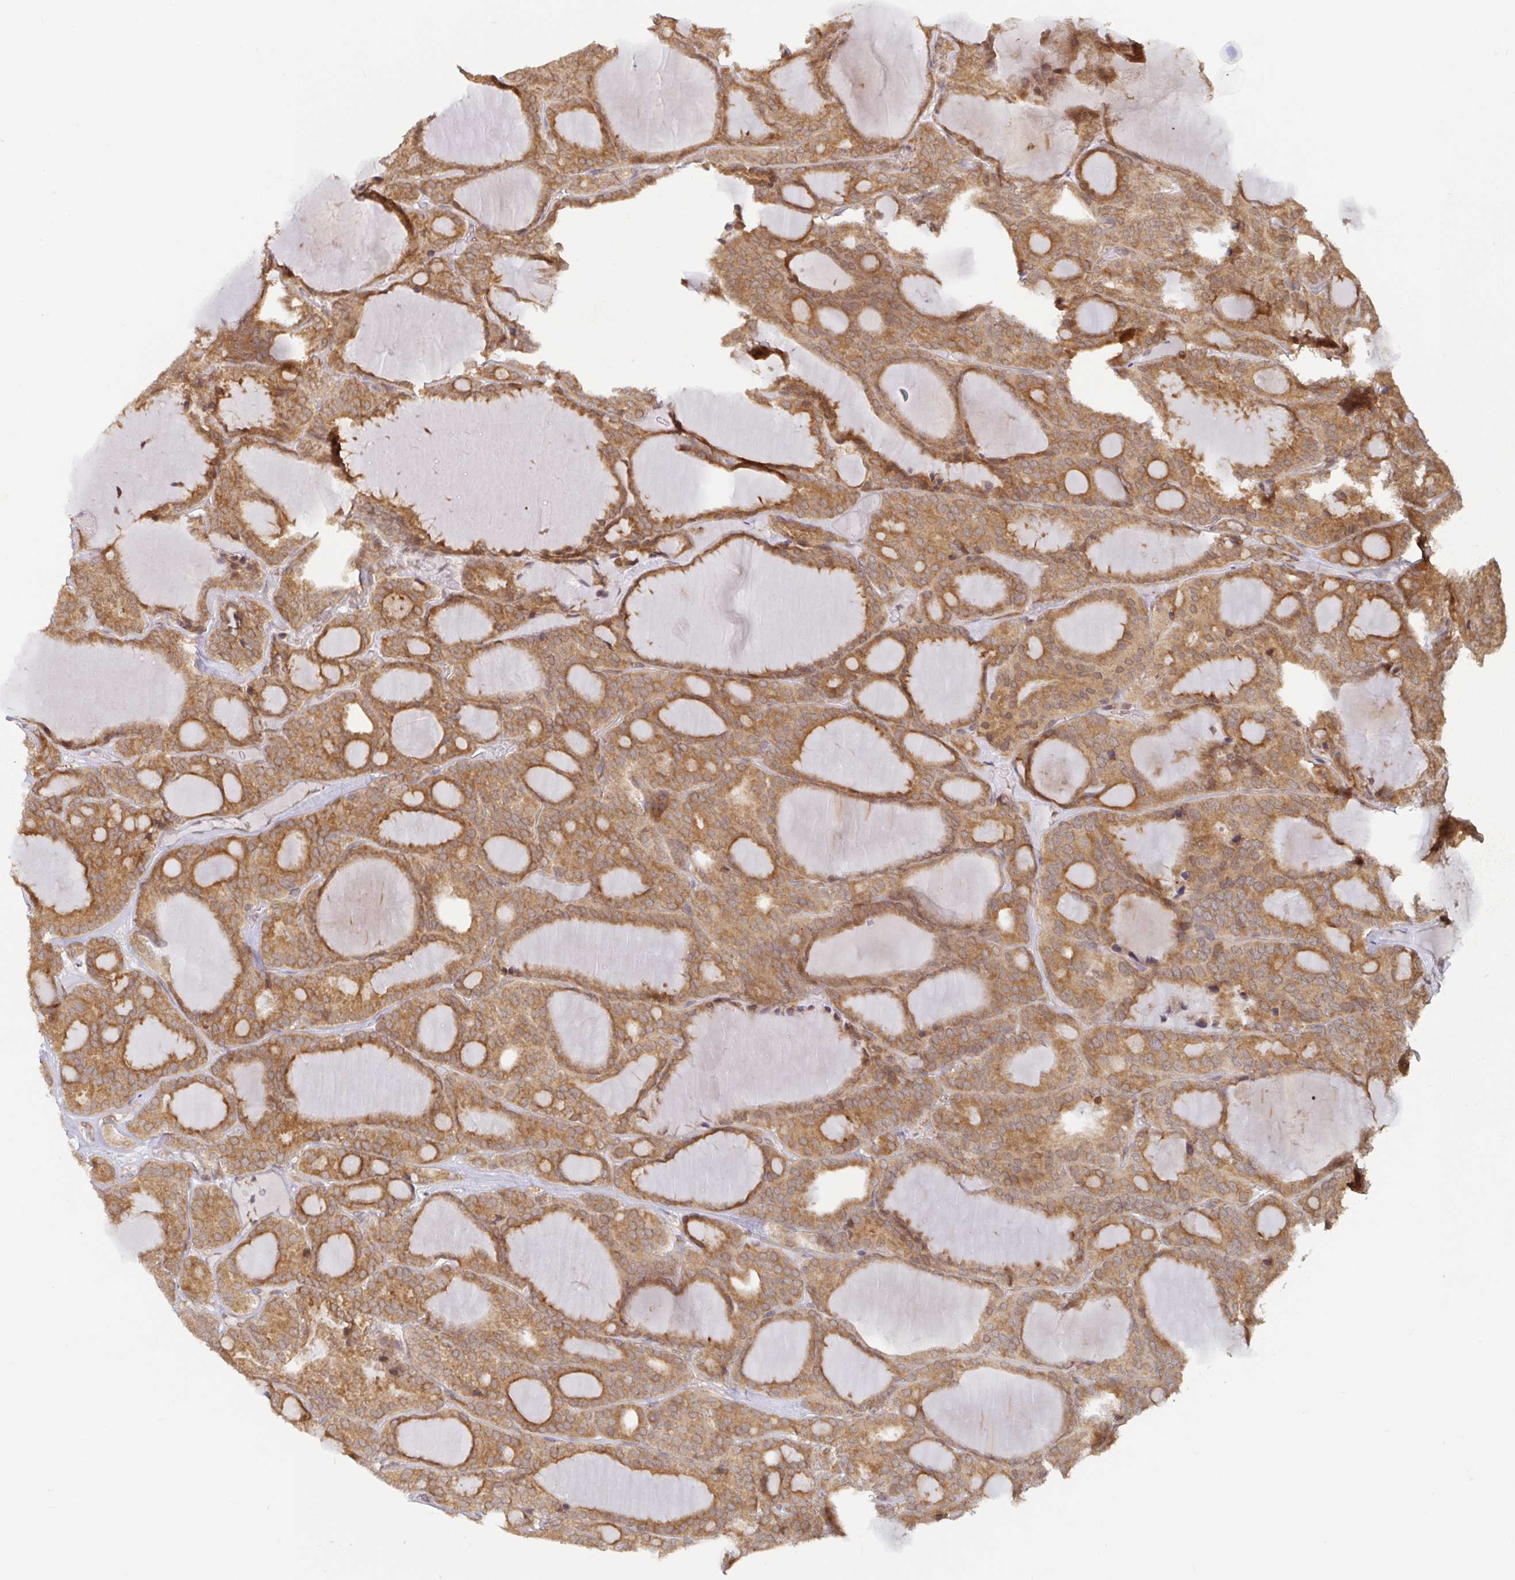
{"staining": {"intensity": "moderate", "quantity": ">75%", "location": "cytoplasmic/membranous"}, "tissue": "thyroid cancer", "cell_type": "Tumor cells", "image_type": "cancer", "snomed": [{"axis": "morphology", "description": "Follicular adenoma carcinoma, NOS"}, {"axis": "topography", "description": "Thyroid gland"}], "caption": "This is an image of IHC staining of thyroid cancer (follicular adenoma carcinoma), which shows moderate staining in the cytoplasmic/membranous of tumor cells.", "gene": "ALG1", "patient": {"sex": "male", "age": 74}}